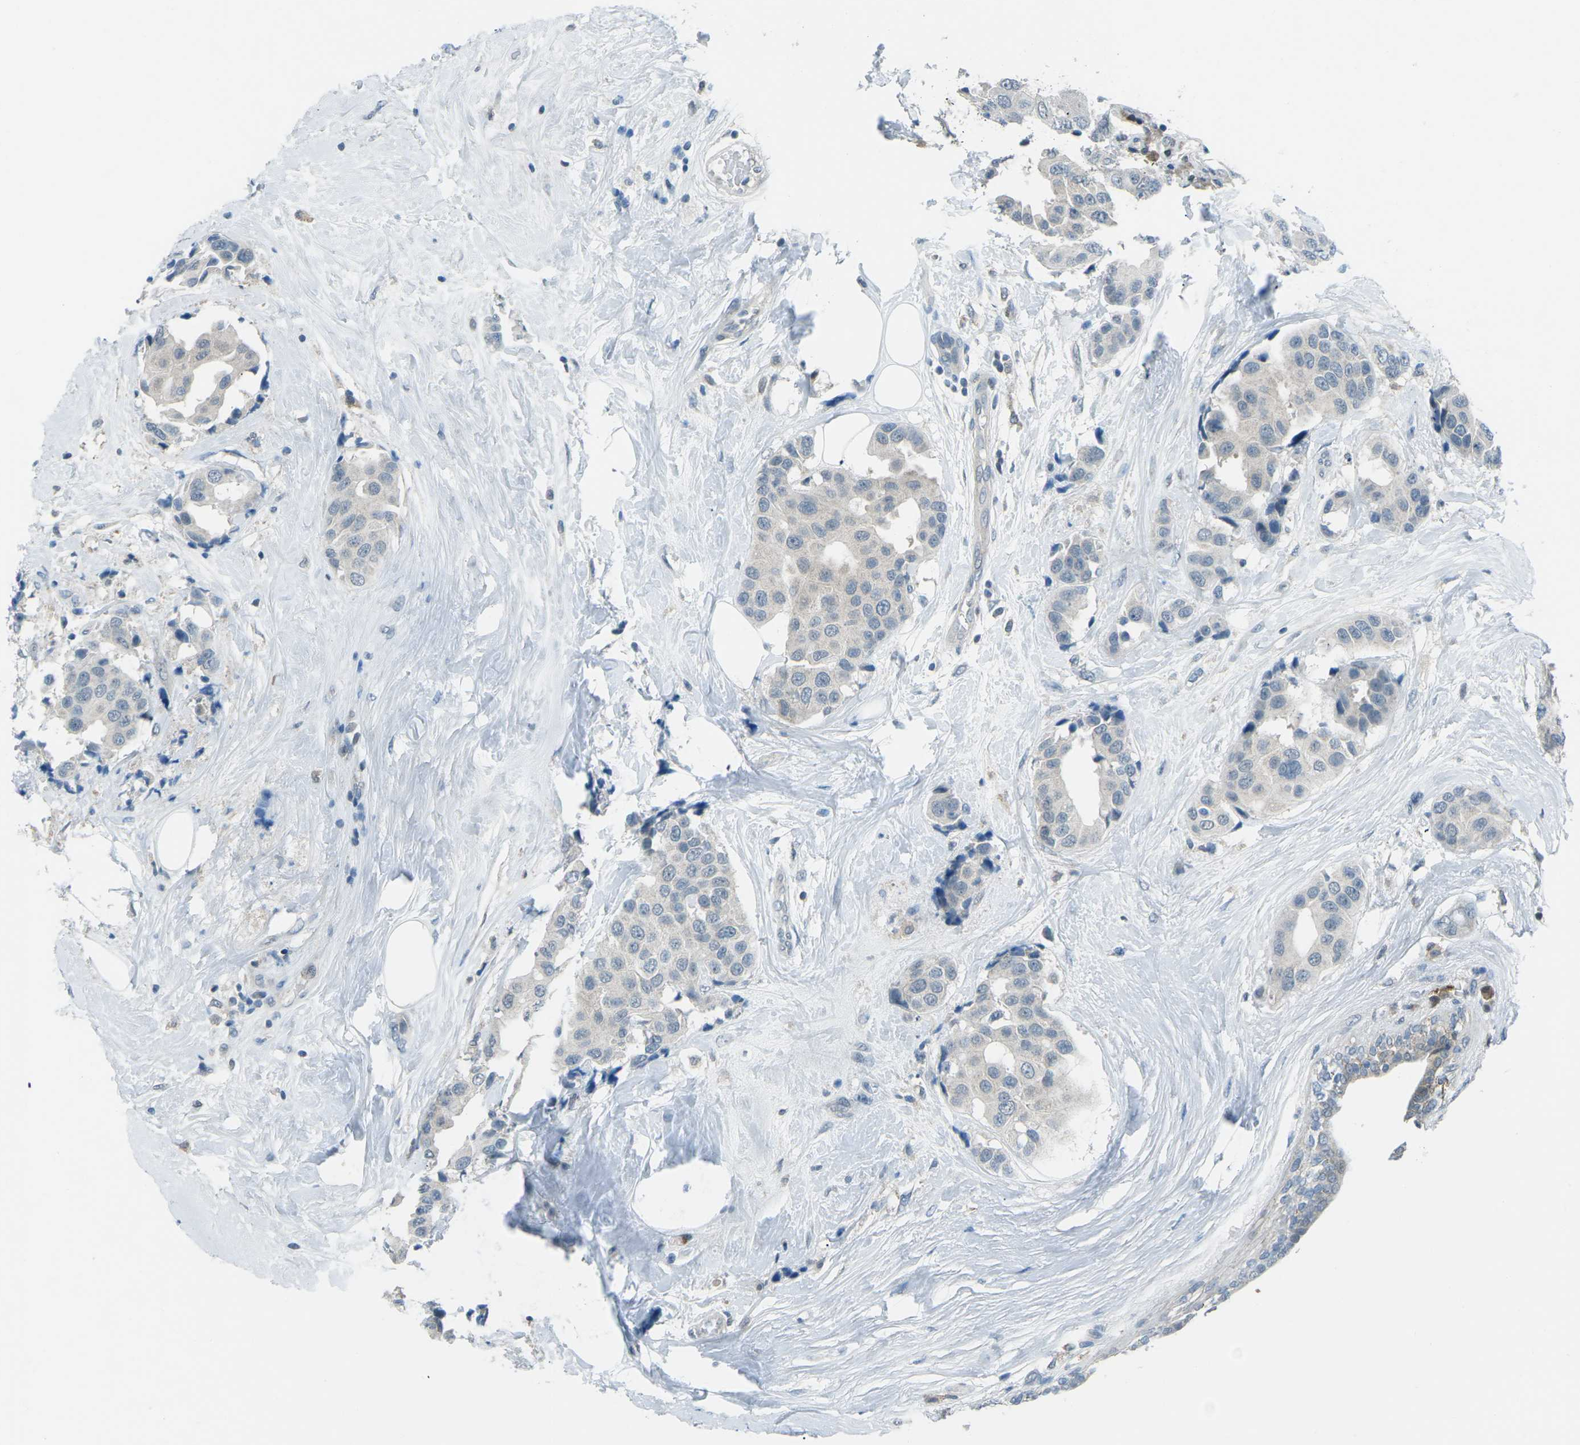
{"staining": {"intensity": "negative", "quantity": "none", "location": "none"}, "tissue": "breast cancer", "cell_type": "Tumor cells", "image_type": "cancer", "snomed": [{"axis": "morphology", "description": "Normal tissue, NOS"}, {"axis": "morphology", "description": "Duct carcinoma"}, {"axis": "topography", "description": "Breast"}], "caption": "High power microscopy image of an immunohistochemistry histopathology image of breast intraductal carcinoma, revealing no significant positivity in tumor cells.", "gene": "PRKCA", "patient": {"sex": "female", "age": 39}}